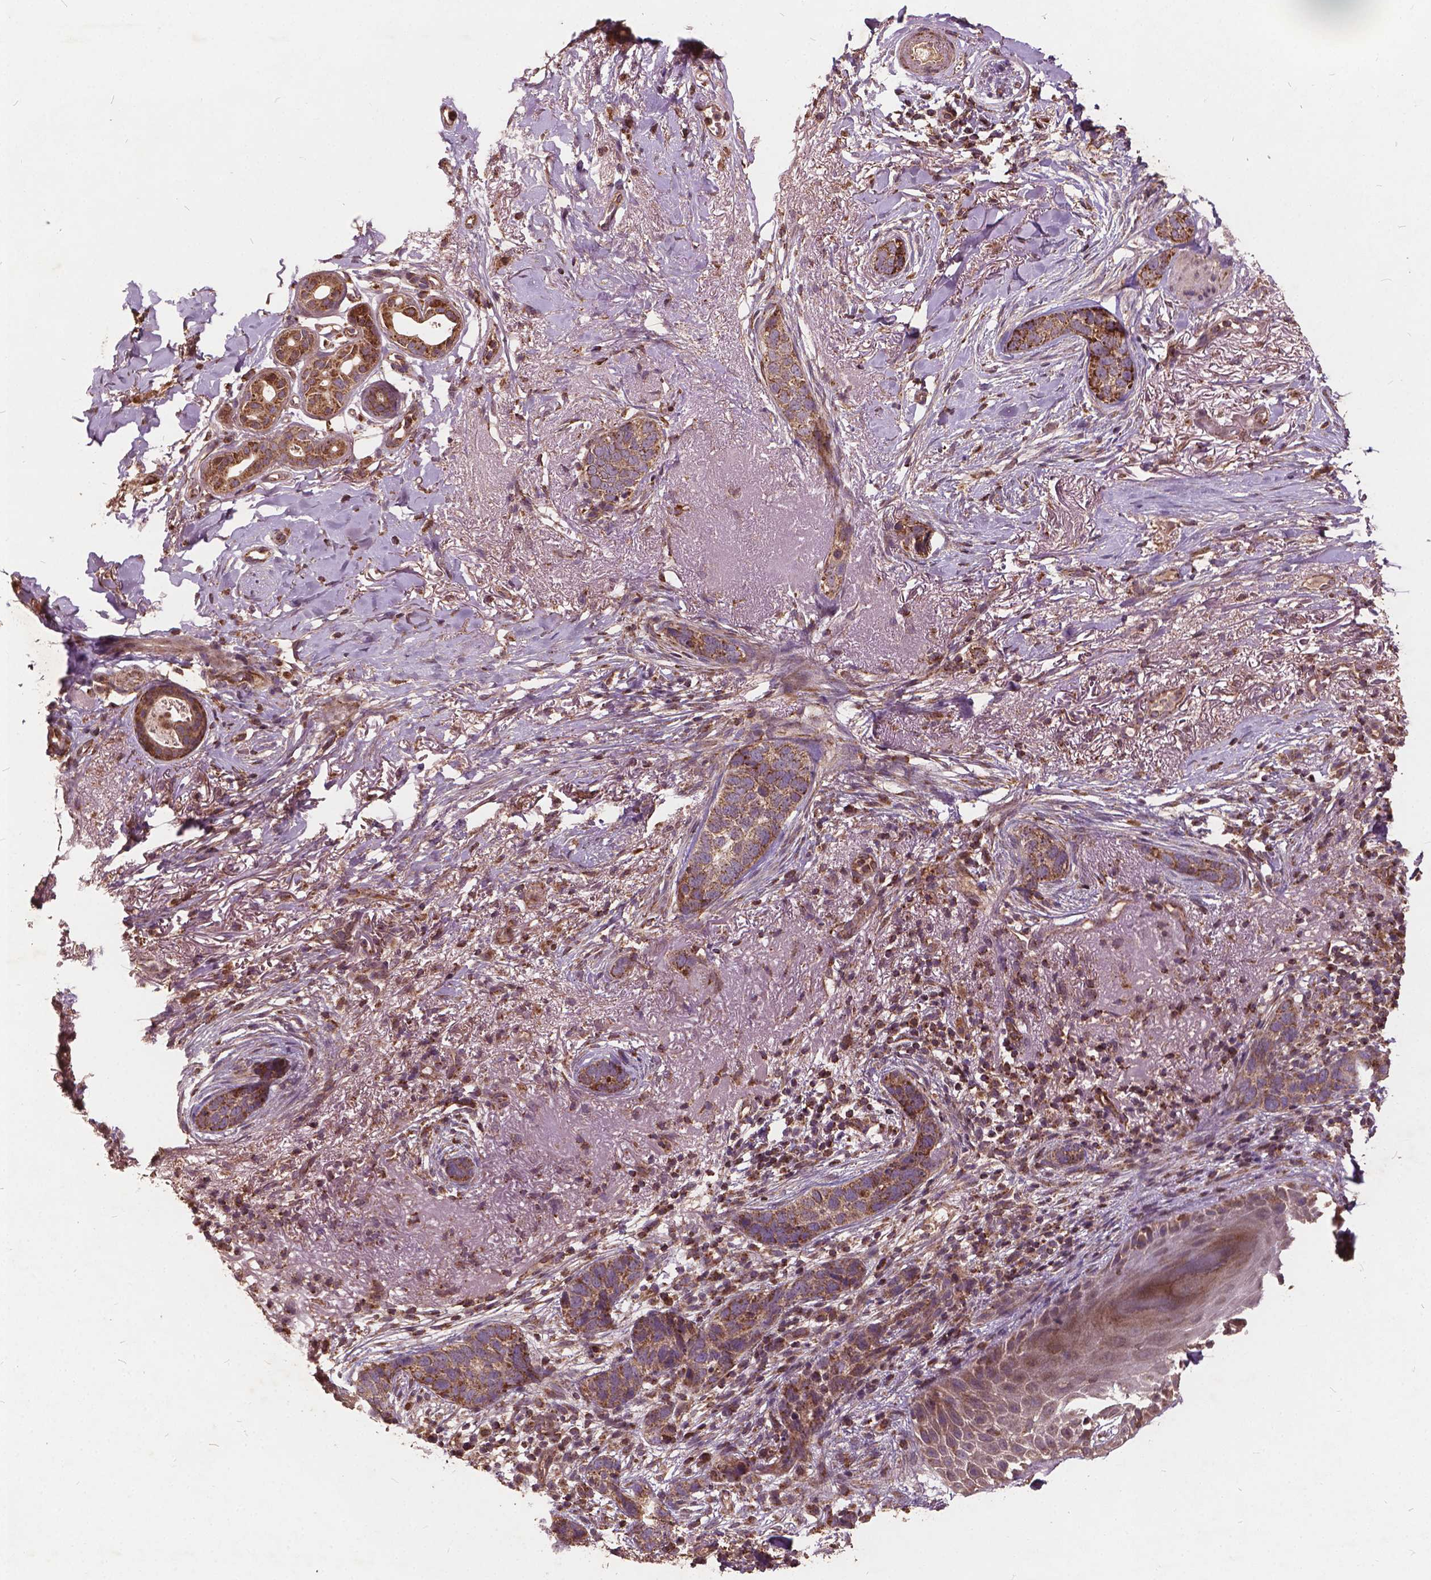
{"staining": {"intensity": "moderate", "quantity": ">75%", "location": "cytoplasmic/membranous"}, "tissue": "skin cancer", "cell_type": "Tumor cells", "image_type": "cancer", "snomed": [{"axis": "morphology", "description": "Normal tissue, NOS"}, {"axis": "morphology", "description": "Basal cell carcinoma"}, {"axis": "topography", "description": "Skin"}], "caption": "Brown immunohistochemical staining in skin basal cell carcinoma shows moderate cytoplasmic/membranous staining in approximately >75% of tumor cells.", "gene": "UBXN2A", "patient": {"sex": "male", "age": 84}}